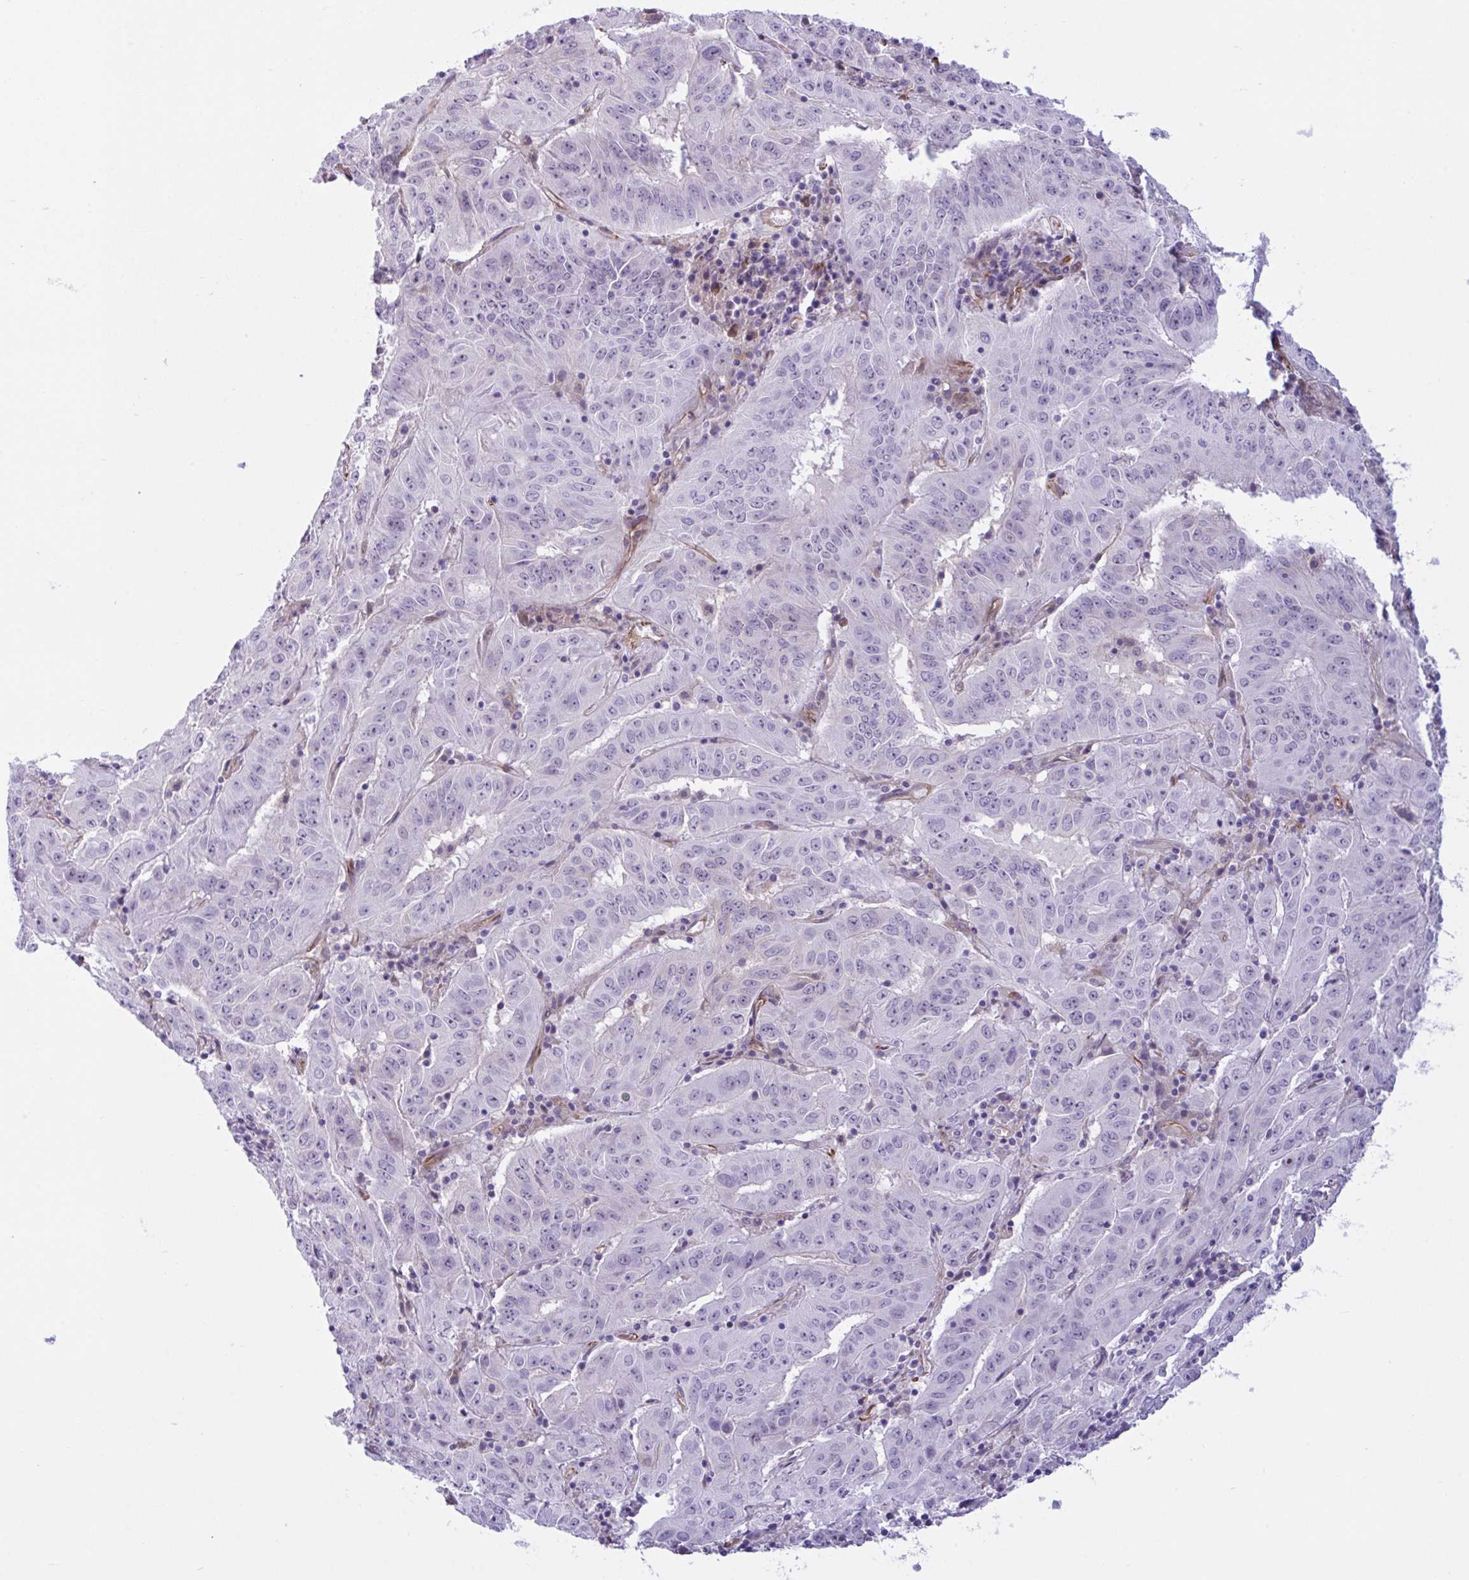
{"staining": {"intensity": "negative", "quantity": "none", "location": "none"}, "tissue": "pancreatic cancer", "cell_type": "Tumor cells", "image_type": "cancer", "snomed": [{"axis": "morphology", "description": "Adenocarcinoma, NOS"}, {"axis": "topography", "description": "Pancreas"}], "caption": "DAB (3,3'-diaminobenzidine) immunohistochemical staining of pancreatic cancer exhibits no significant expression in tumor cells. (Immunohistochemistry (ihc), brightfield microscopy, high magnification).", "gene": "PRRT4", "patient": {"sex": "male", "age": 63}}